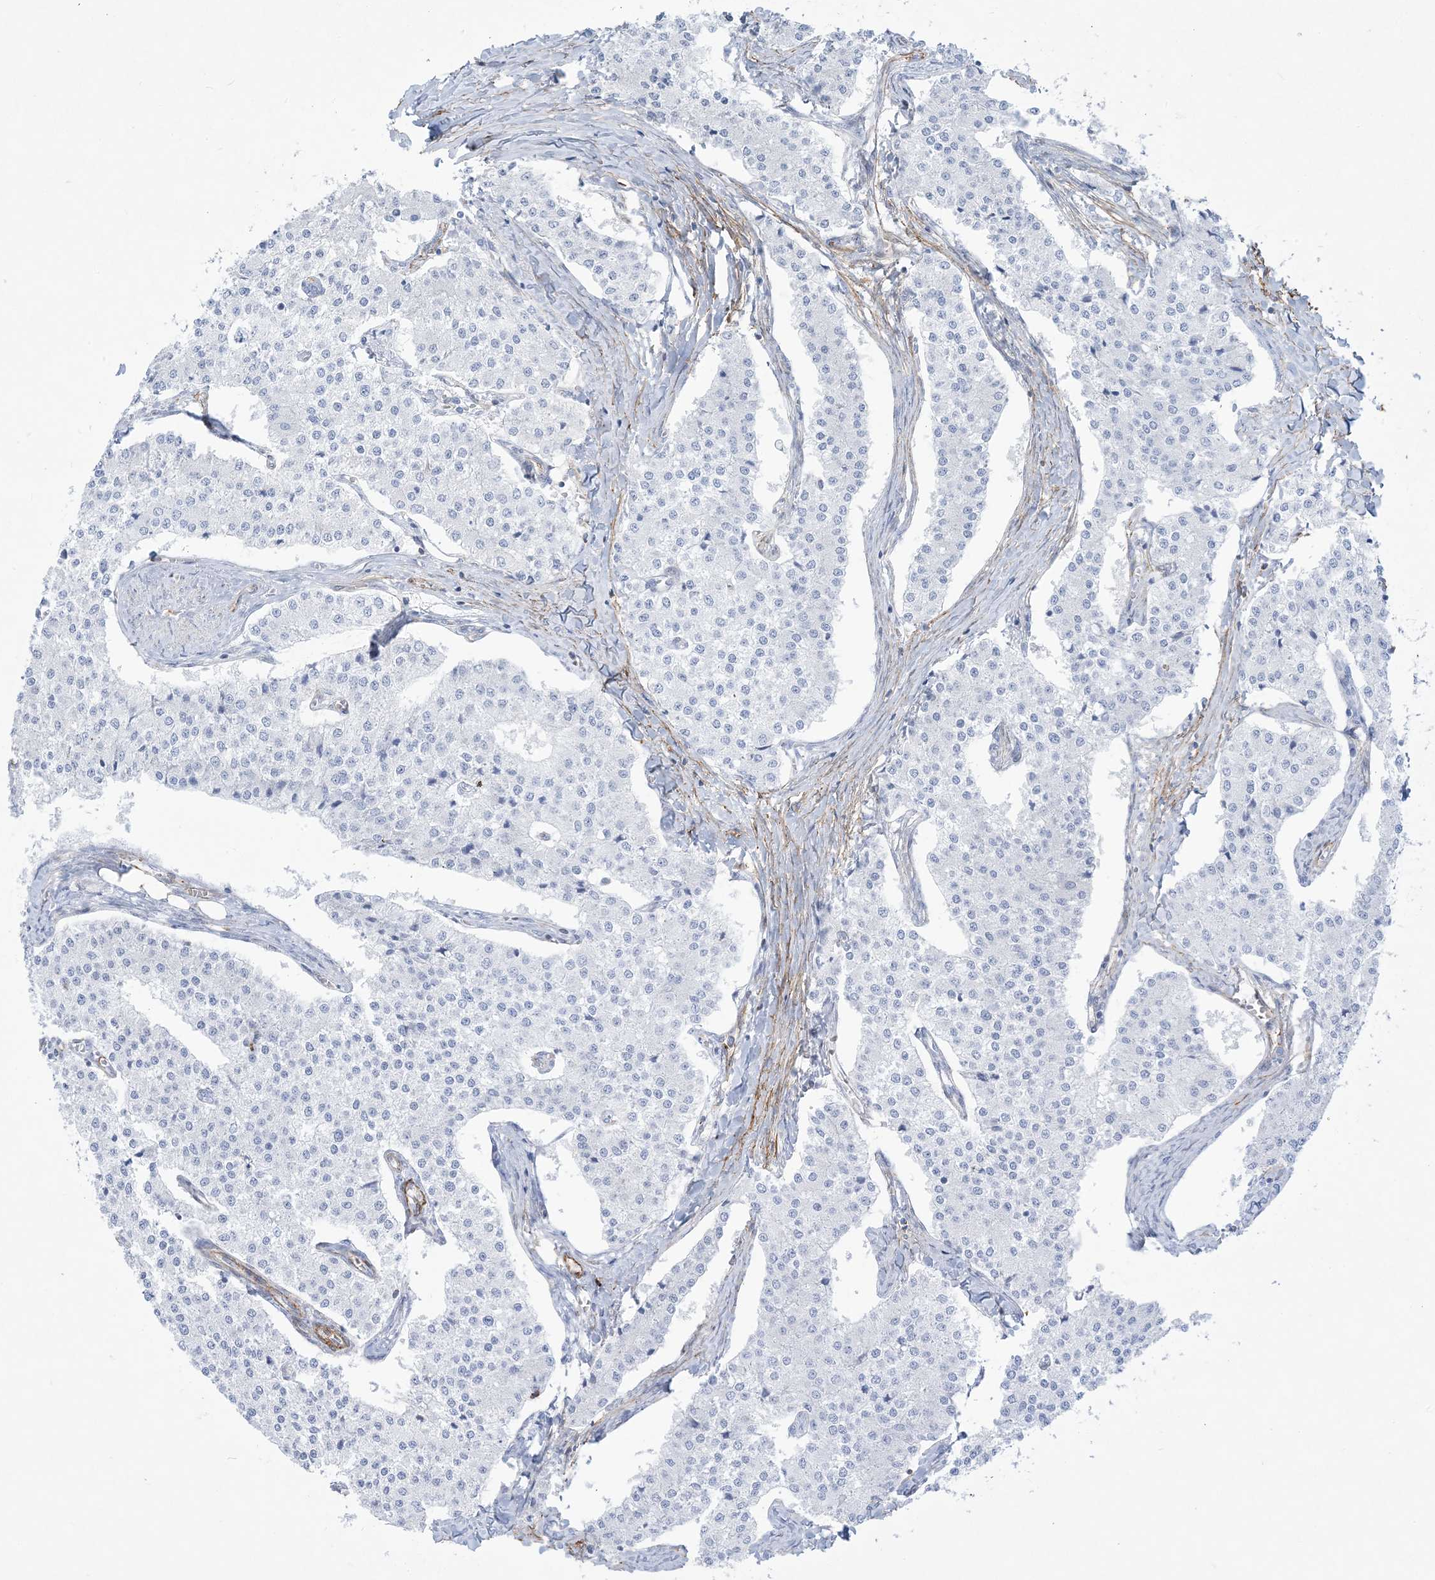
{"staining": {"intensity": "negative", "quantity": "none", "location": "none"}, "tissue": "carcinoid", "cell_type": "Tumor cells", "image_type": "cancer", "snomed": [{"axis": "morphology", "description": "Carcinoid, malignant, NOS"}, {"axis": "topography", "description": "Colon"}], "caption": "High magnification brightfield microscopy of carcinoid (malignant) stained with DAB (3,3'-diaminobenzidine) (brown) and counterstained with hematoxylin (blue): tumor cells show no significant positivity. (Brightfield microscopy of DAB (3,3'-diaminobenzidine) immunohistochemistry at high magnification).", "gene": "B3GNT7", "patient": {"sex": "female", "age": 52}}